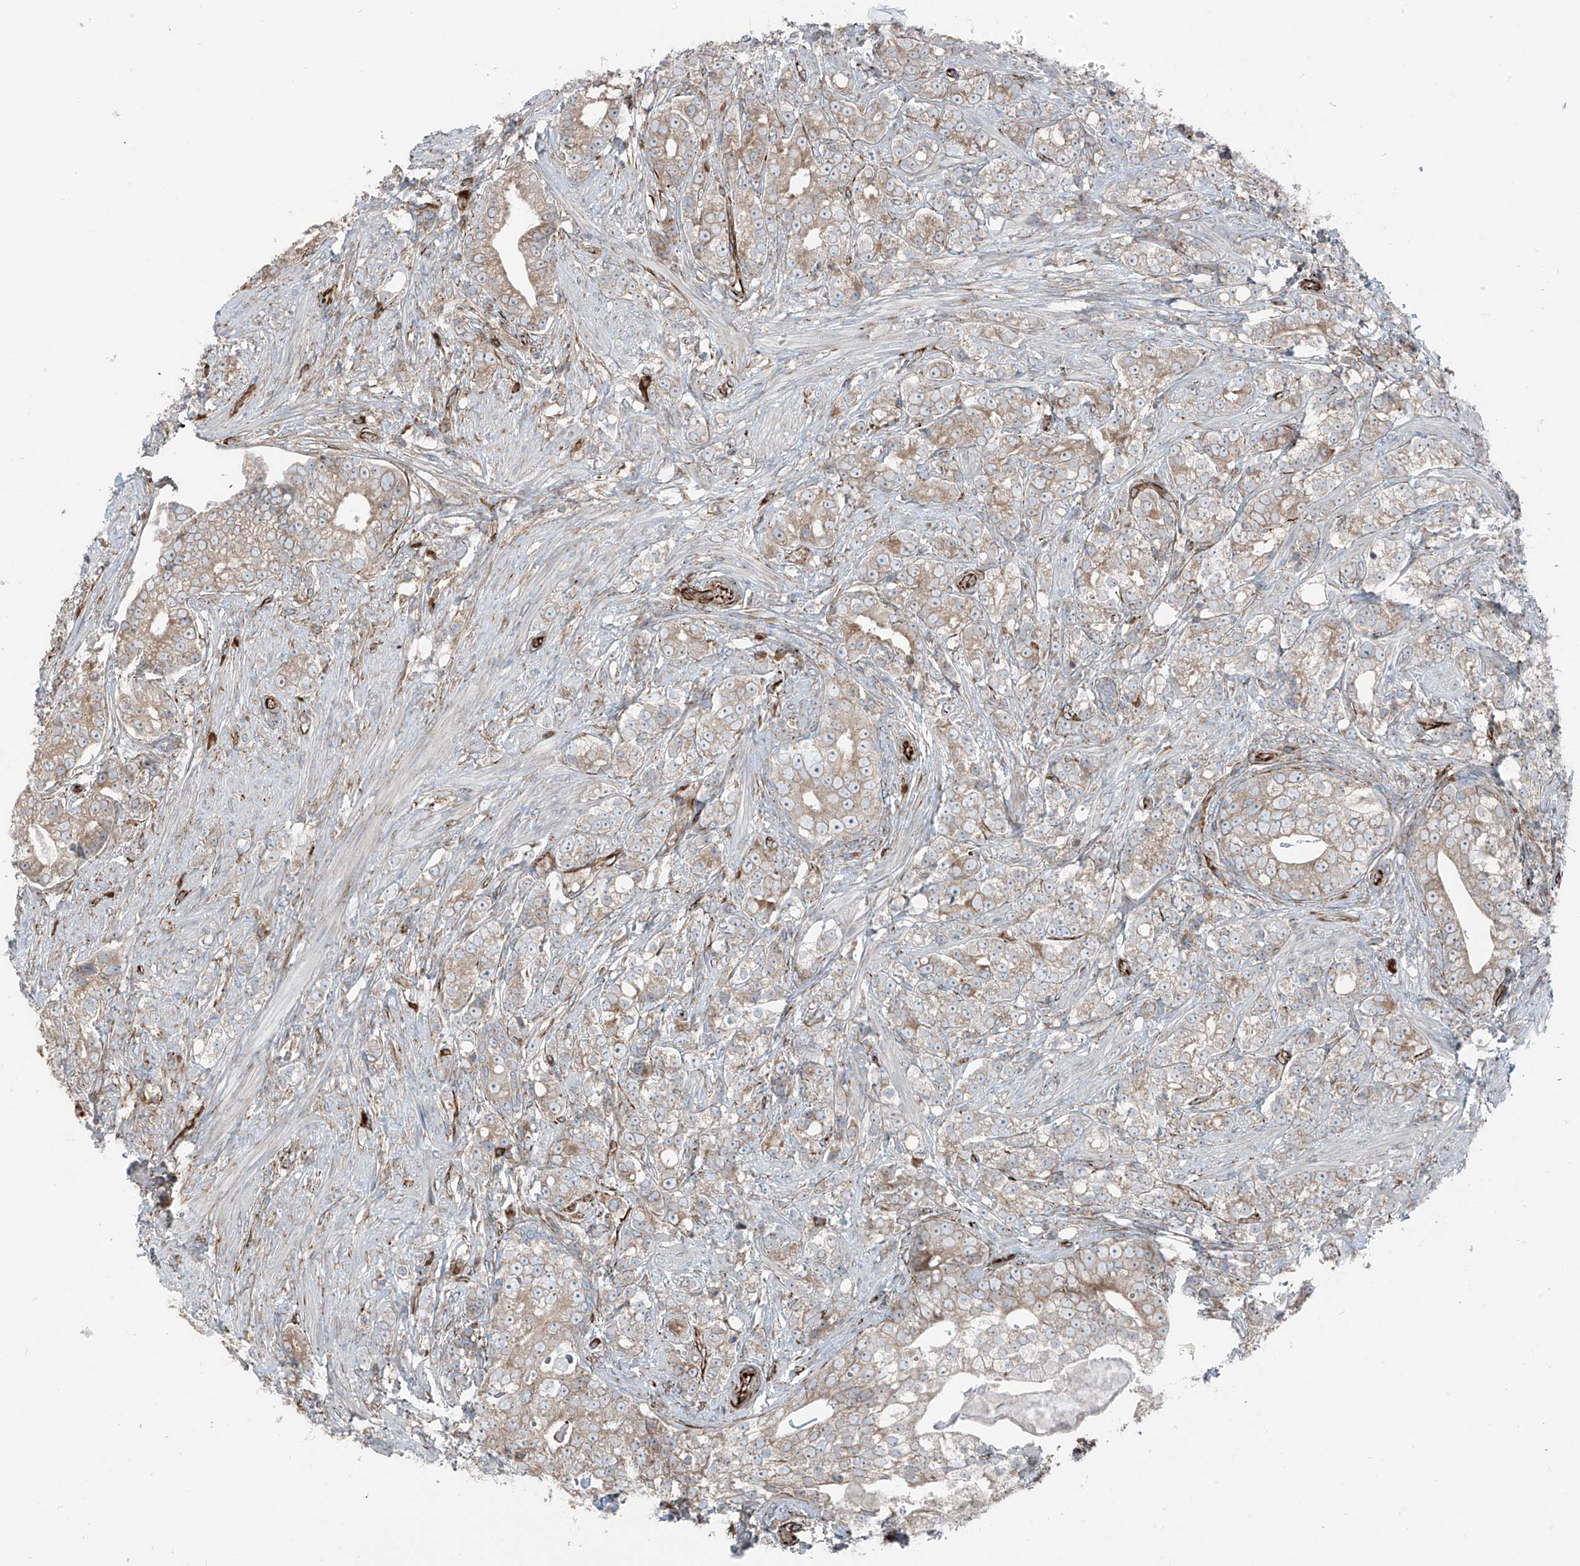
{"staining": {"intensity": "weak", "quantity": "25%-75%", "location": "cytoplasmic/membranous"}, "tissue": "prostate cancer", "cell_type": "Tumor cells", "image_type": "cancer", "snomed": [{"axis": "morphology", "description": "Adenocarcinoma, High grade"}, {"axis": "topography", "description": "Prostate"}], "caption": "Protein staining of prostate high-grade adenocarcinoma tissue exhibits weak cytoplasmic/membranous staining in approximately 25%-75% of tumor cells.", "gene": "ERLEC1", "patient": {"sex": "male", "age": 69}}